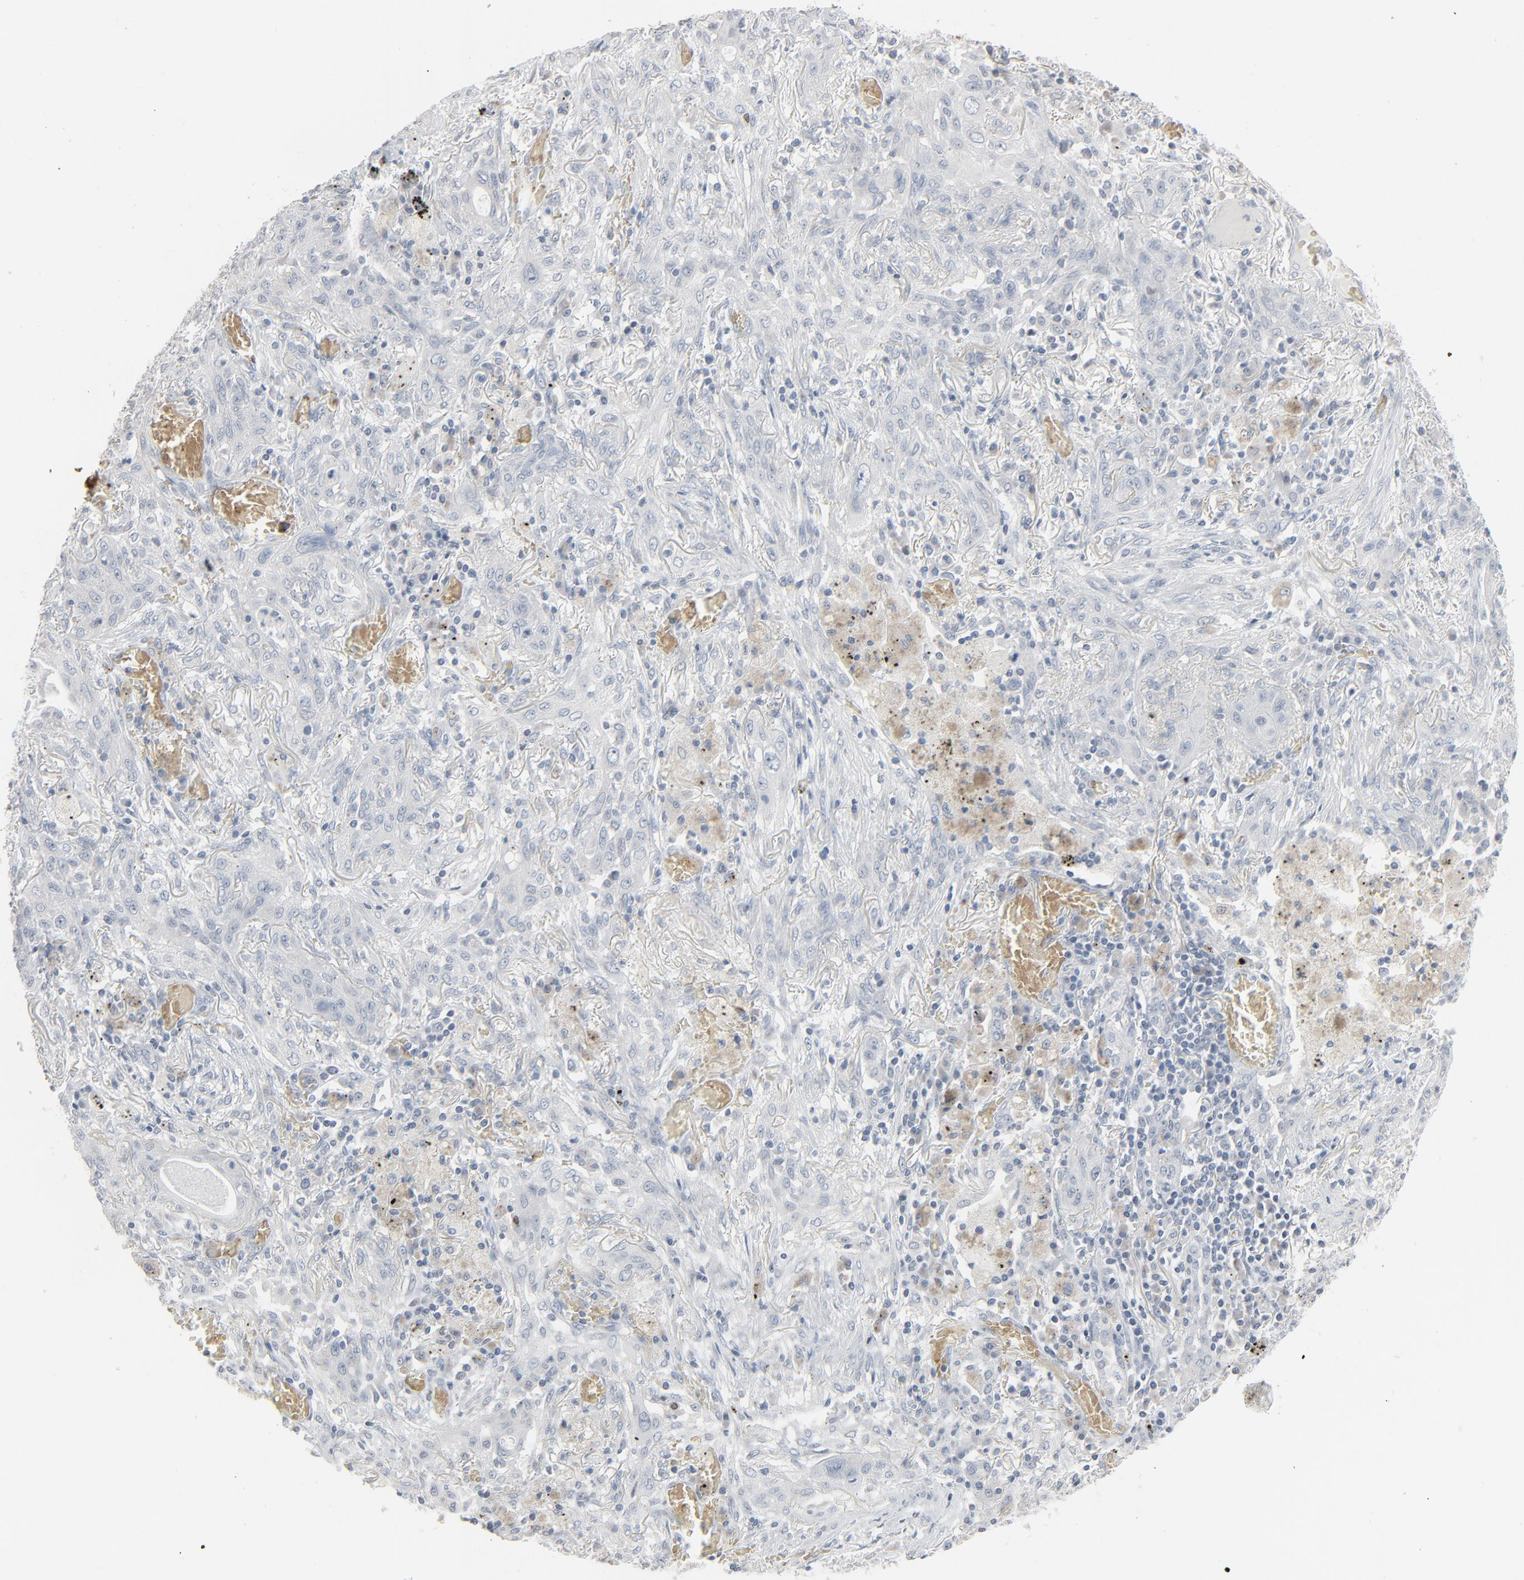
{"staining": {"intensity": "negative", "quantity": "none", "location": "none"}, "tissue": "lung cancer", "cell_type": "Tumor cells", "image_type": "cancer", "snomed": [{"axis": "morphology", "description": "Squamous cell carcinoma, NOS"}, {"axis": "topography", "description": "Lung"}], "caption": "The IHC image has no significant positivity in tumor cells of lung cancer tissue. (DAB (3,3'-diaminobenzidine) immunohistochemistry (IHC) visualized using brightfield microscopy, high magnification).", "gene": "SAGE1", "patient": {"sex": "female", "age": 47}}